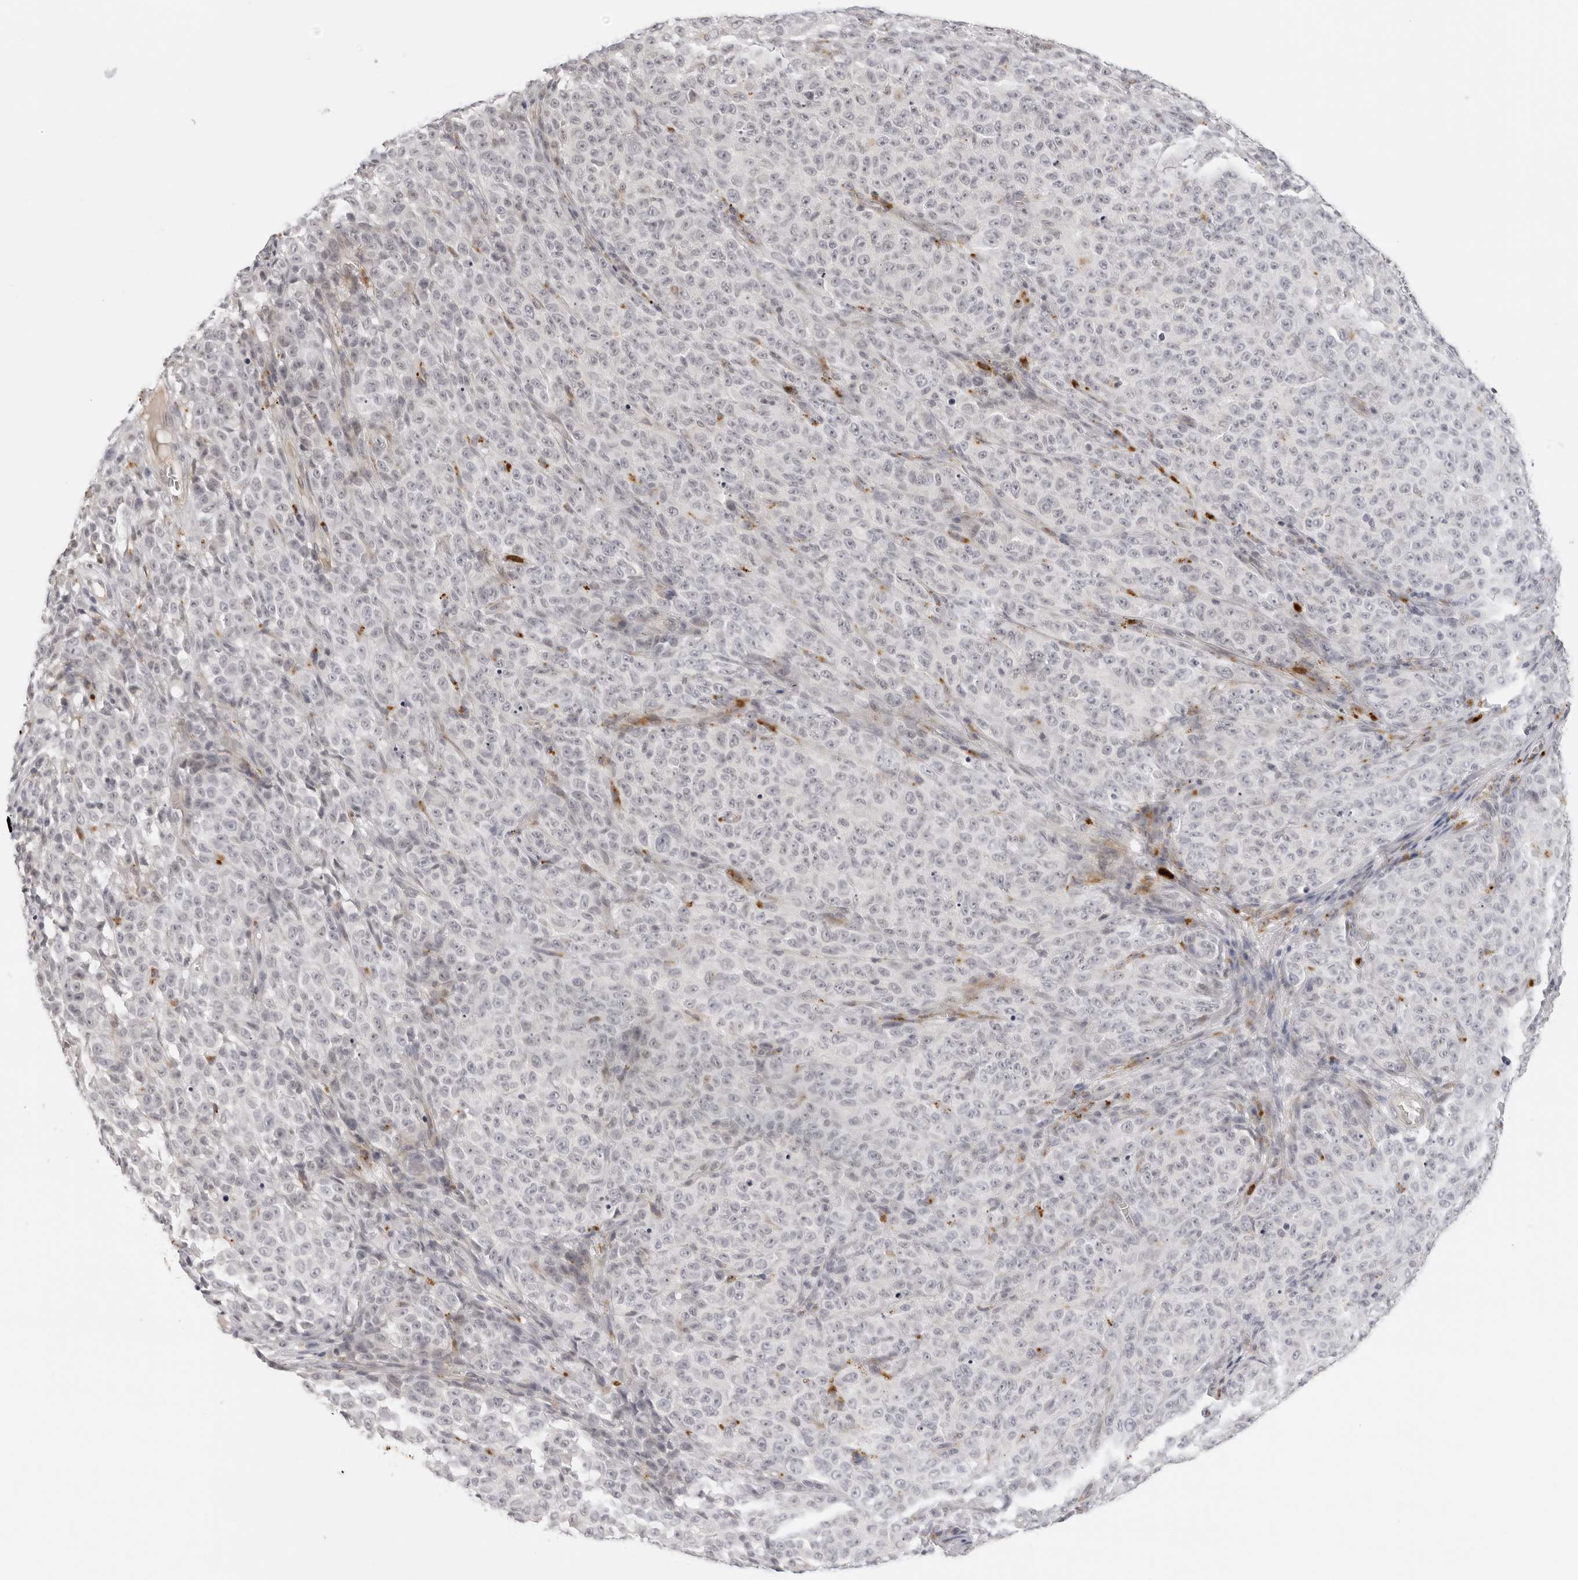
{"staining": {"intensity": "negative", "quantity": "none", "location": "none"}, "tissue": "melanoma", "cell_type": "Tumor cells", "image_type": "cancer", "snomed": [{"axis": "morphology", "description": "Malignant melanoma, NOS"}, {"axis": "topography", "description": "Skin"}], "caption": "IHC photomicrograph of neoplastic tissue: human melanoma stained with DAB (3,3'-diaminobenzidine) displays no significant protein staining in tumor cells.", "gene": "STRADB", "patient": {"sex": "female", "age": 82}}